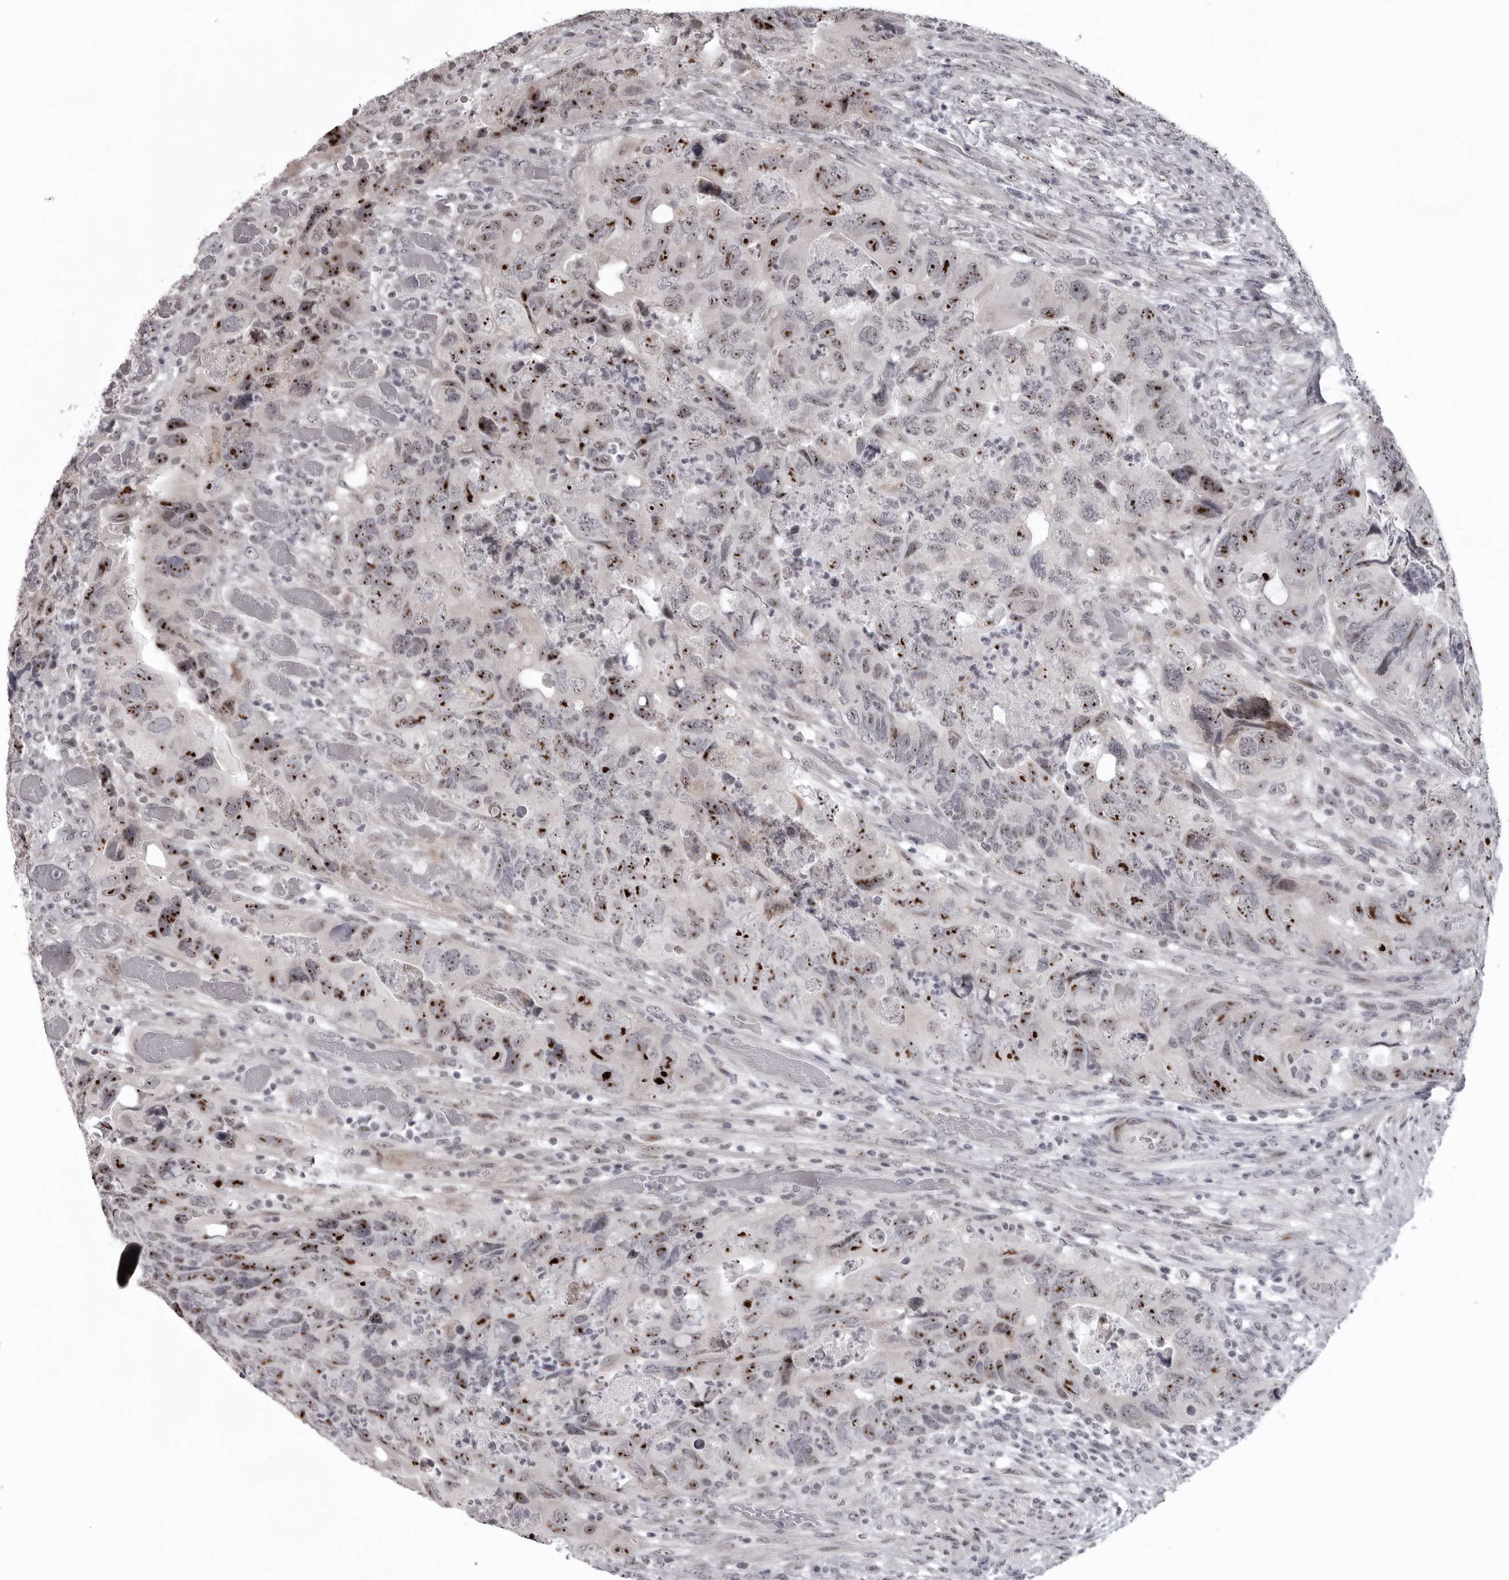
{"staining": {"intensity": "strong", "quantity": ">75%", "location": "nuclear"}, "tissue": "colorectal cancer", "cell_type": "Tumor cells", "image_type": "cancer", "snomed": [{"axis": "morphology", "description": "Adenocarcinoma, NOS"}, {"axis": "topography", "description": "Rectum"}], "caption": "The immunohistochemical stain labels strong nuclear expression in tumor cells of colorectal cancer tissue.", "gene": "HELZ", "patient": {"sex": "male", "age": 63}}